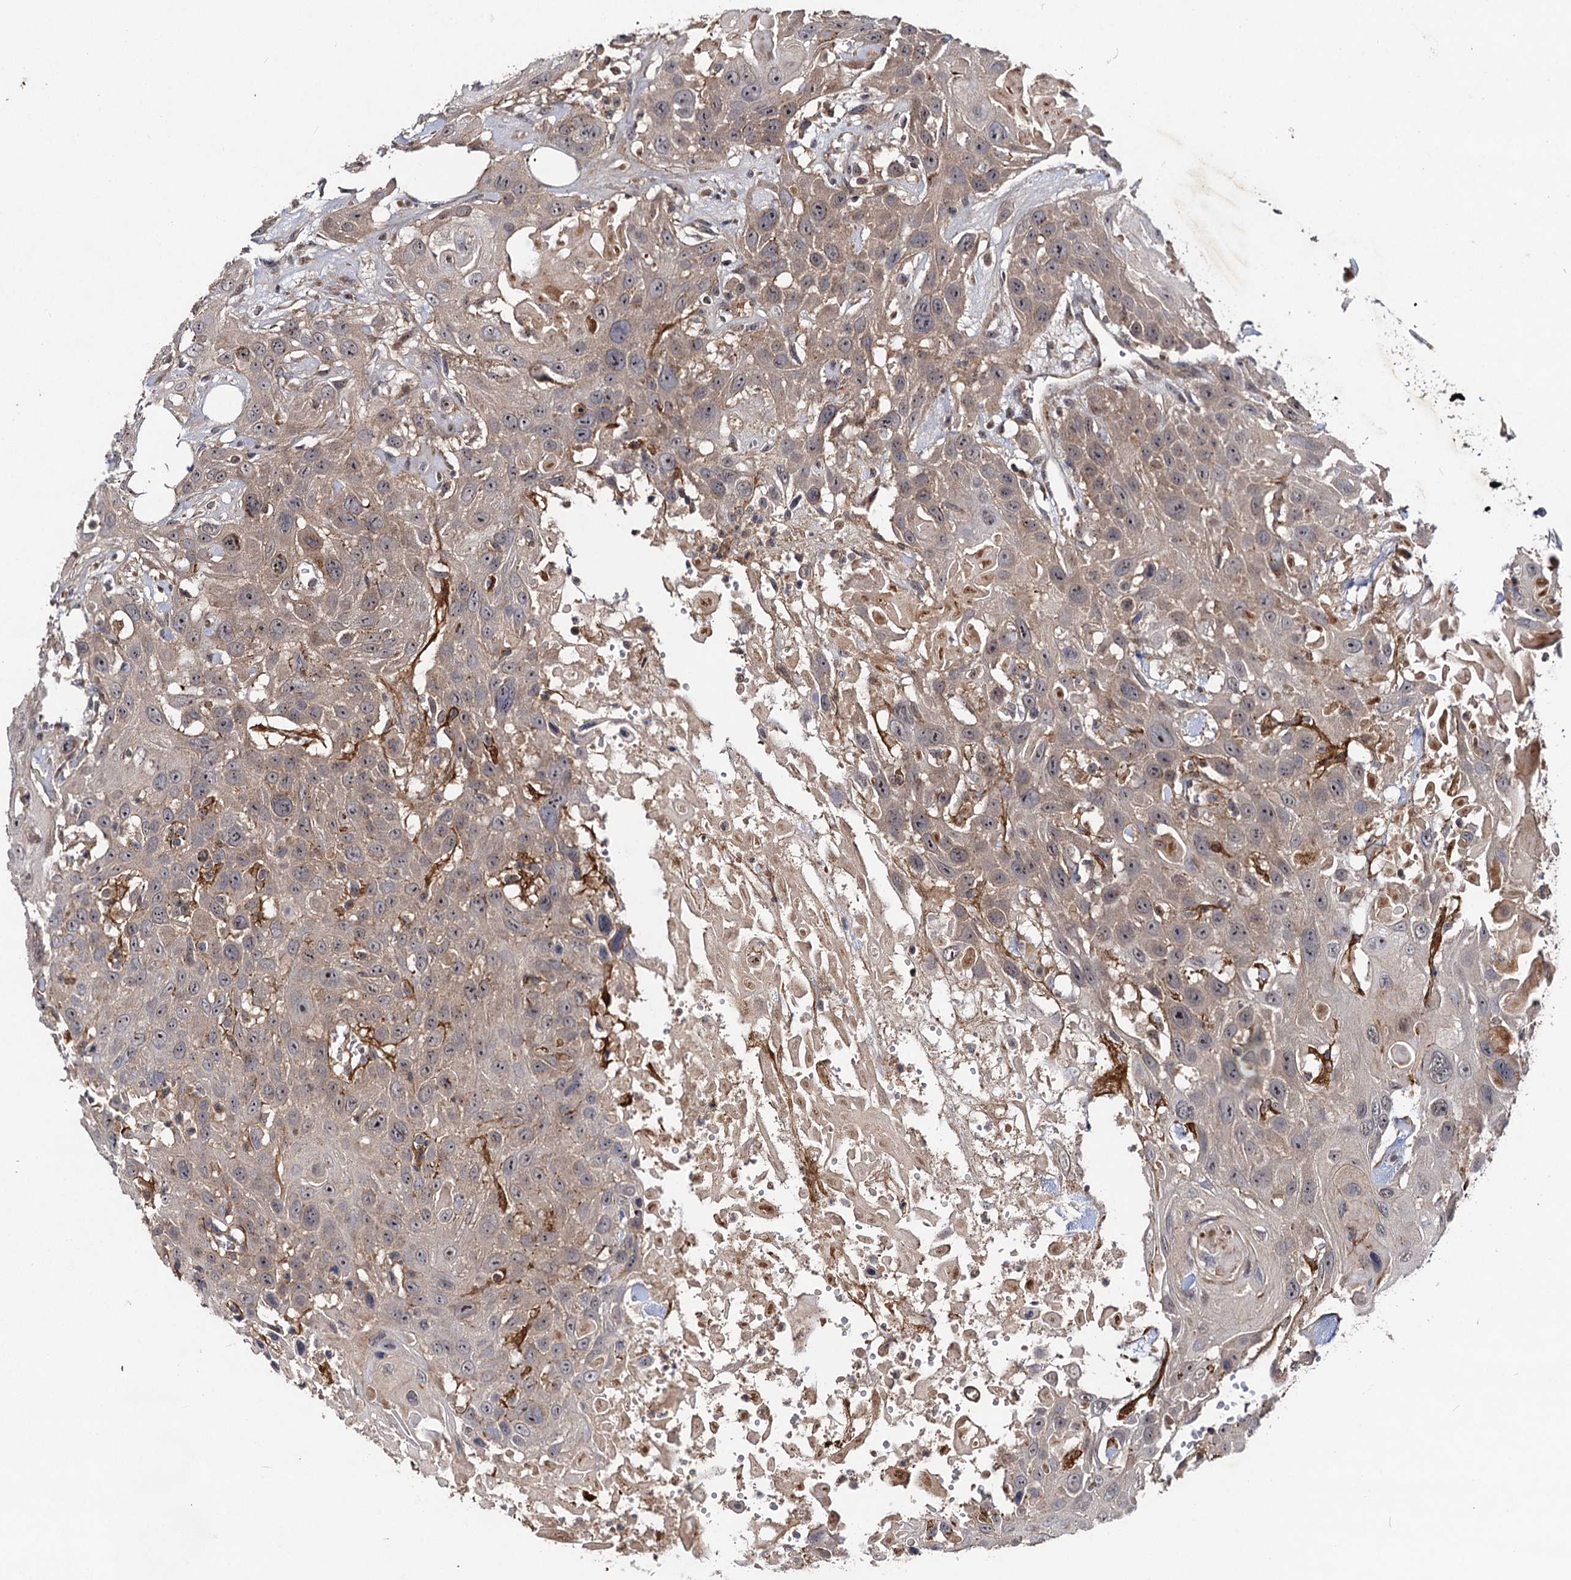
{"staining": {"intensity": "weak", "quantity": ">75%", "location": "cytoplasmic/membranous"}, "tissue": "head and neck cancer", "cell_type": "Tumor cells", "image_type": "cancer", "snomed": [{"axis": "morphology", "description": "Squamous cell carcinoma, NOS"}, {"axis": "topography", "description": "Head-Neck"}], "caption": "A low amount of weak cytoplasmic/membranous staining is seen in about >75% of tumor cells in head and neck cancer tissue. (Stains: DAB (3,3'-diaminobenzidine) in brown, nuclei in blue, Microscopy: brightfield microscopy at high magnification).", "gene": "KXD1", "patient": {"sex": "male", "age": 81}}